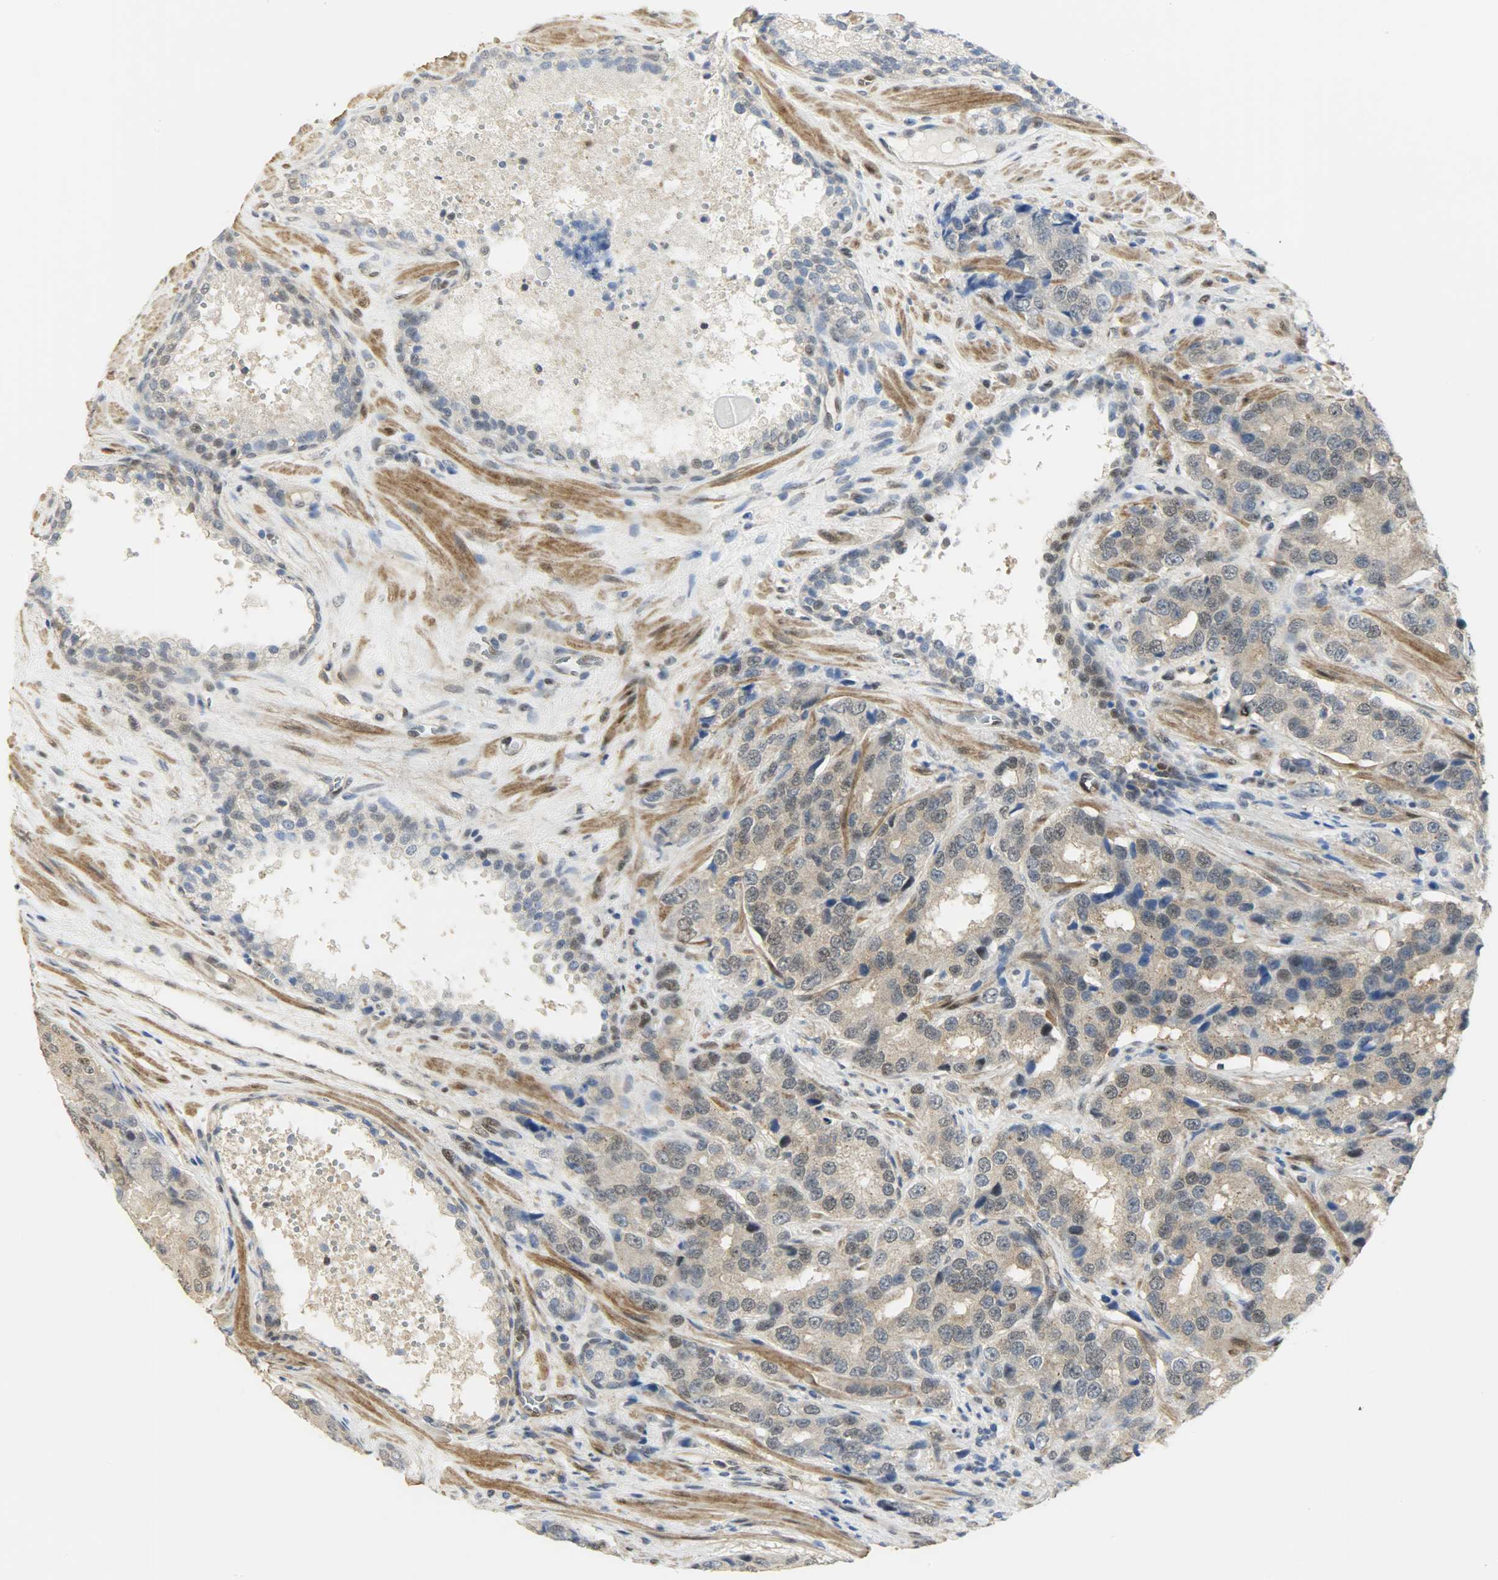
{"staining": {"intensity": "weak", "quantity": "<25%", "location": "cytoplasmic/membranous"}, "tissue": "prostate cancer", "cell_type": "Tumor cells", "image_type": "cancer", "snomed": [{"axis": "morphology", "description": "Adenocarcinoma, High grade"}, {"axis": "topography", "description": "Prostate"}], "caption": "Prostate cancer was stained to show a protein in brown. There is no significant positivity in tumor cells.", "gene": "NPEPL1", "patient": {"sex": "male", "age": 58}}